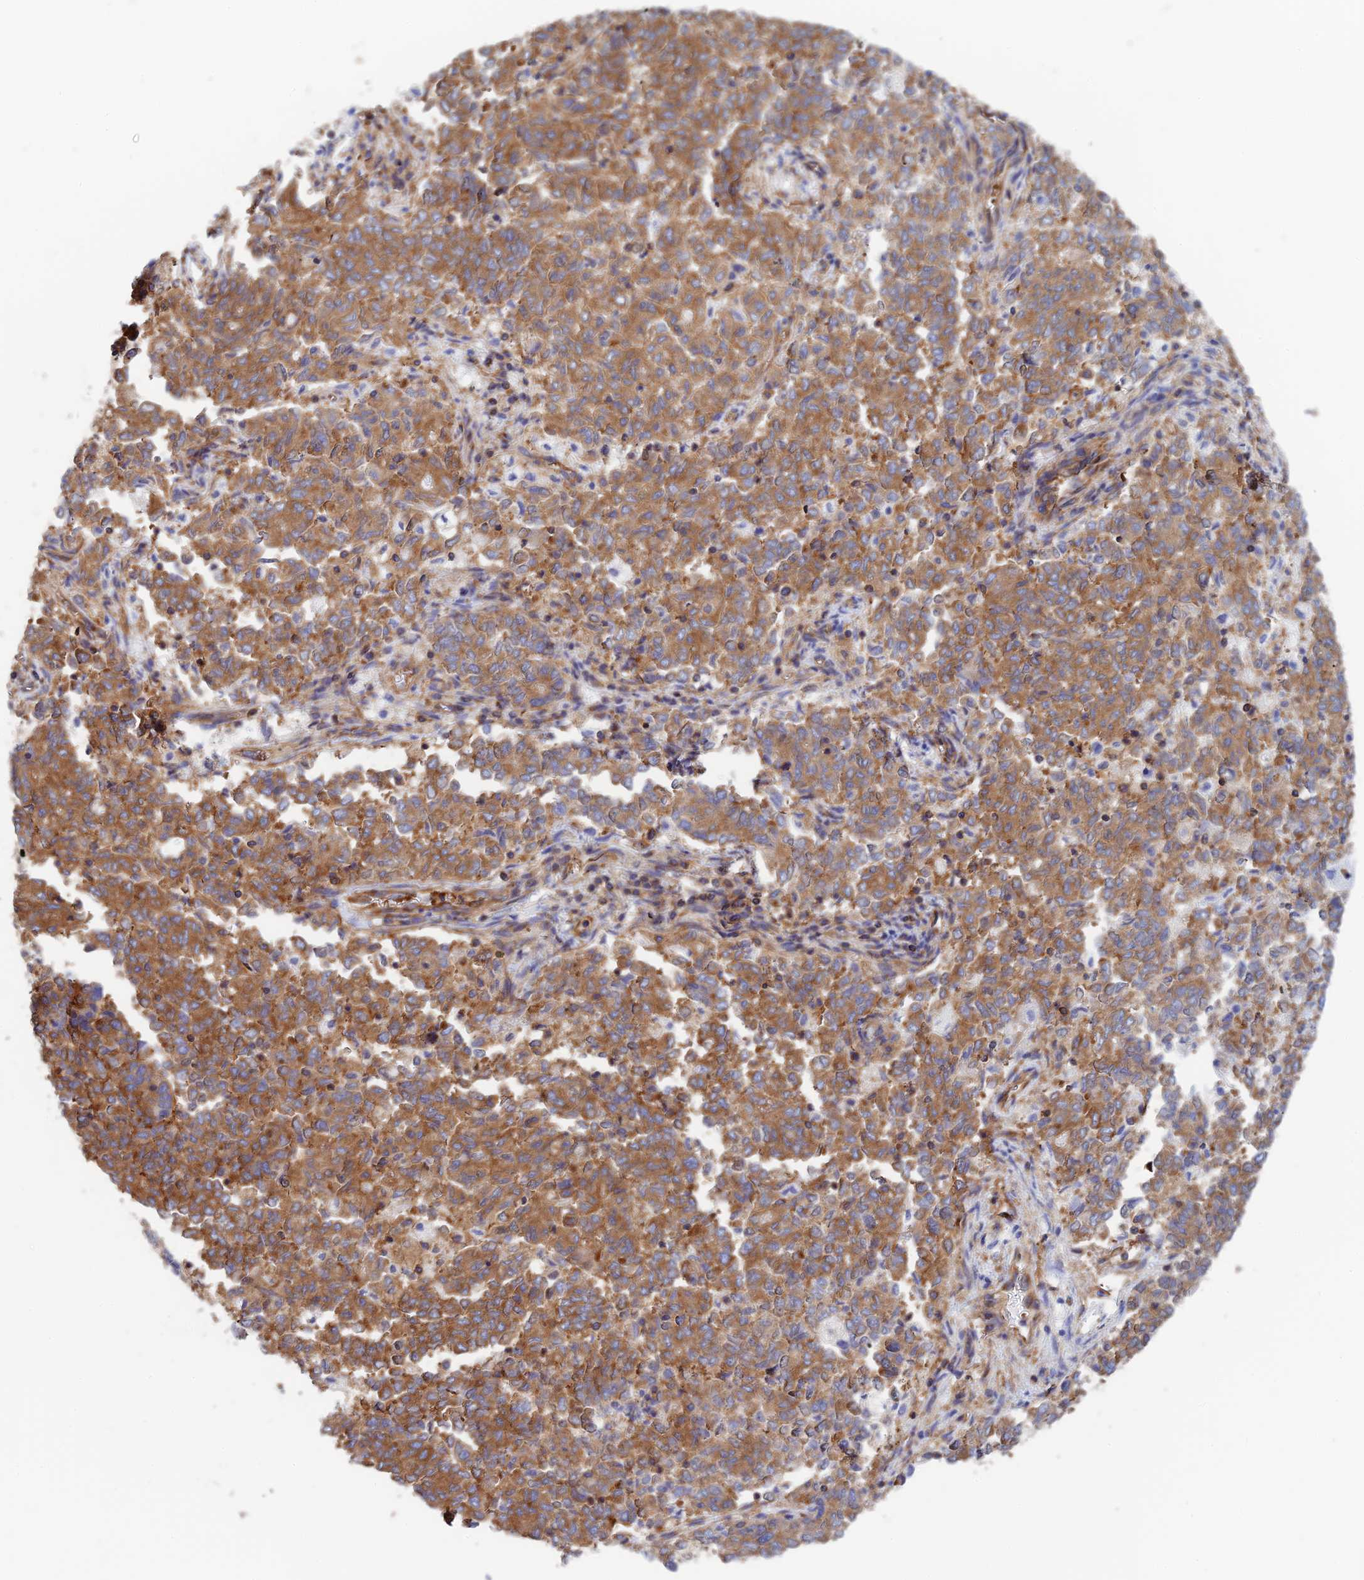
{"staining": {"intensity": "moderate", "quantity": ">75%", "location": "cytoplasmic/membranous"}, "tissue": "endometrial cancer", "cell_type": "Tumor cells", "image_type": "cancer", "snomed": [{"axis": "morphology", "description": "Adenocarcinoma, NOS"}, {"axis": "topography", "description": "Endometrium"}], "caption": "Protein expression analysis of adenocarcinoma (endometrial) reveals moderate cytoplasmic/membranous expression in about >75% of tumor cells.", "gene": "DCTN2", "patient": {"sex": "female", "age": 80}}